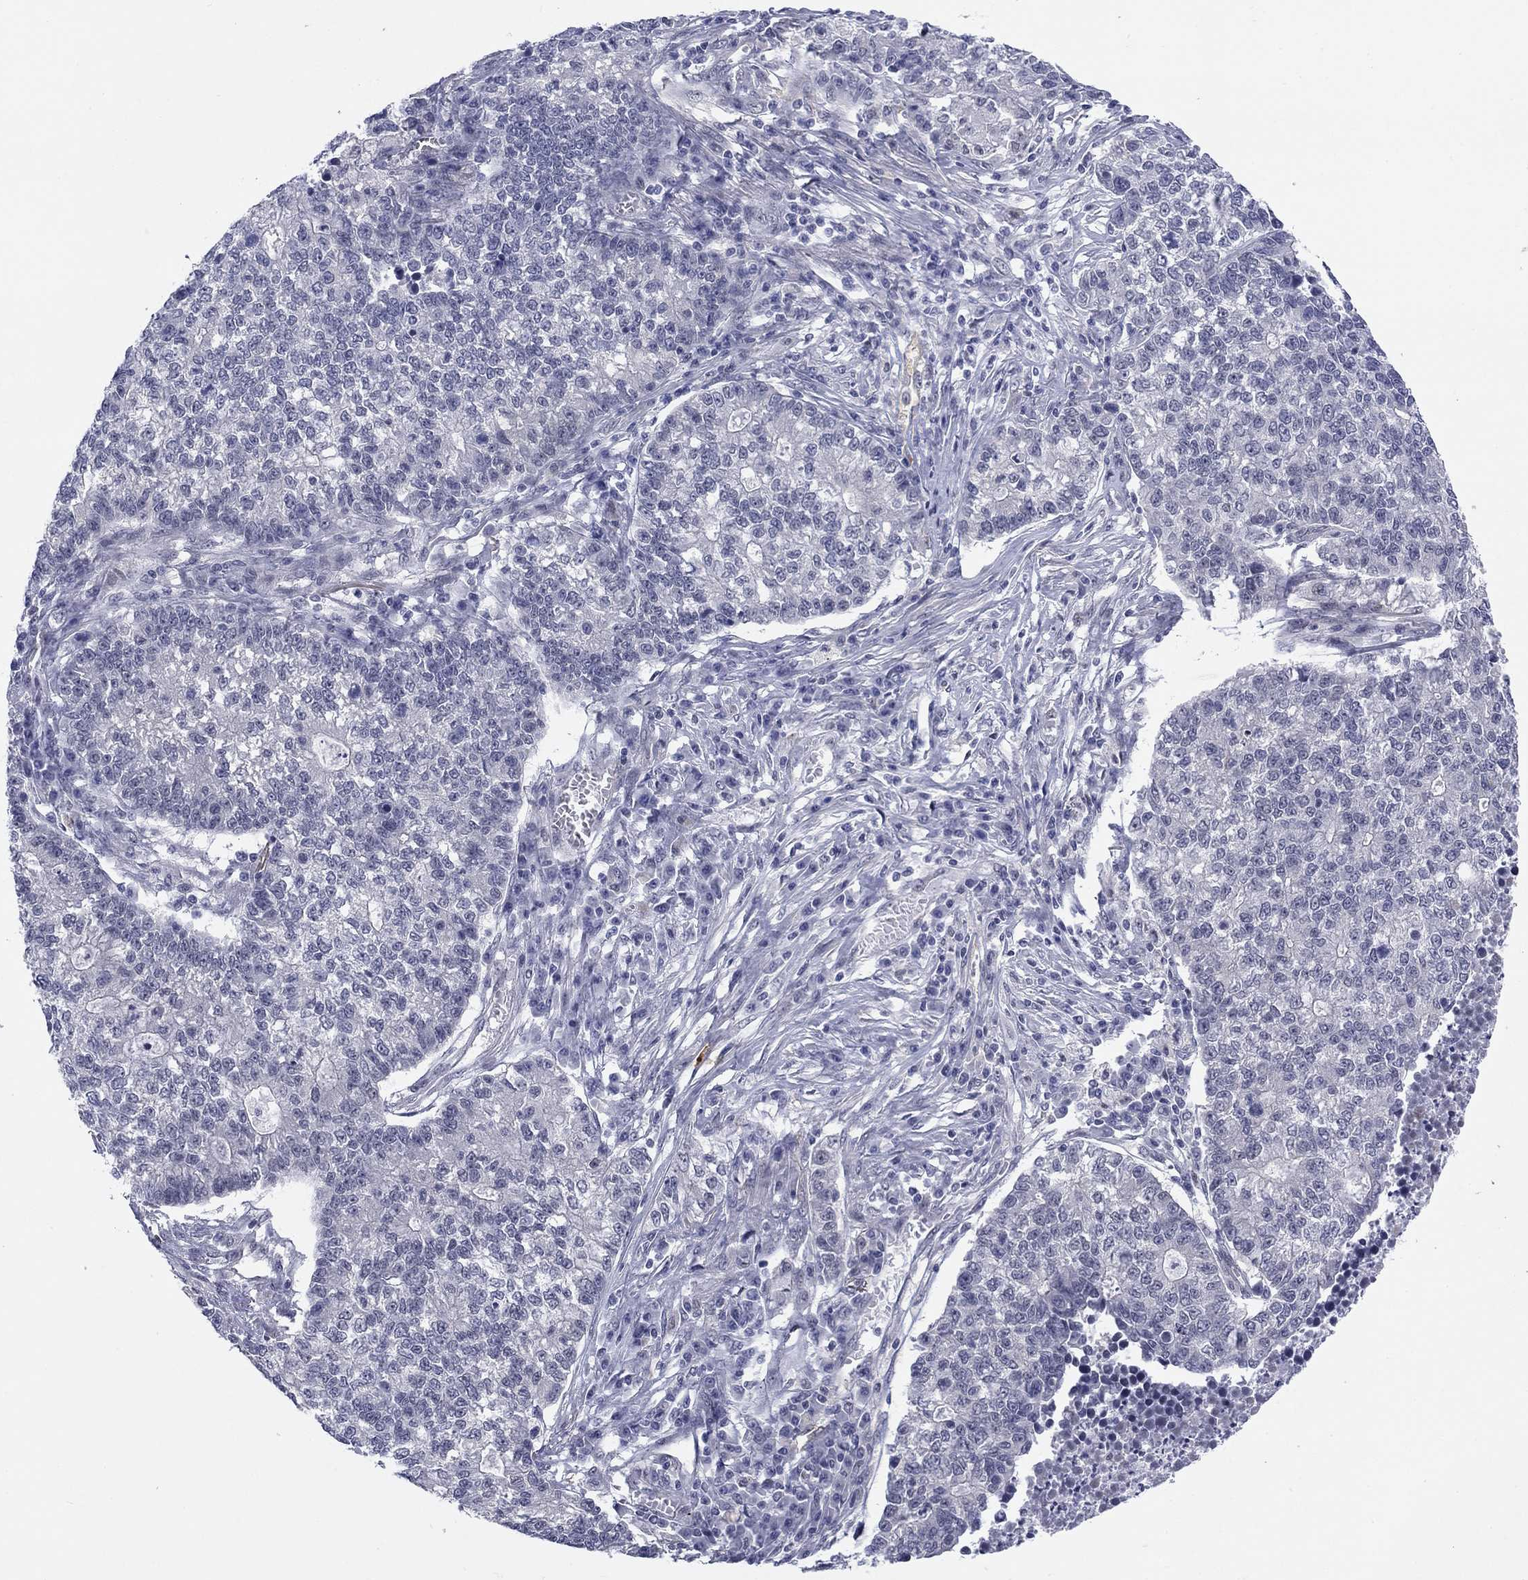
{"staining": {"intensity": "negative", "quantity": "none", "location": "none"}, "tissue": "lung cancer", "cell_type": "Tumor cells", "image_type": "cancer", "snomed": [{"axis": "morphology", "description": "Adenocarcinoma, NOS"}, {"axis": "topography", "description": "Lung"}], "caption": "Immunohistochemistry (IHC) of adenocarcinoma (lung) exhibits no expression in tumor cells.", "gene": "TIGD4", "patient": {"sex": "male", "age": 57}}